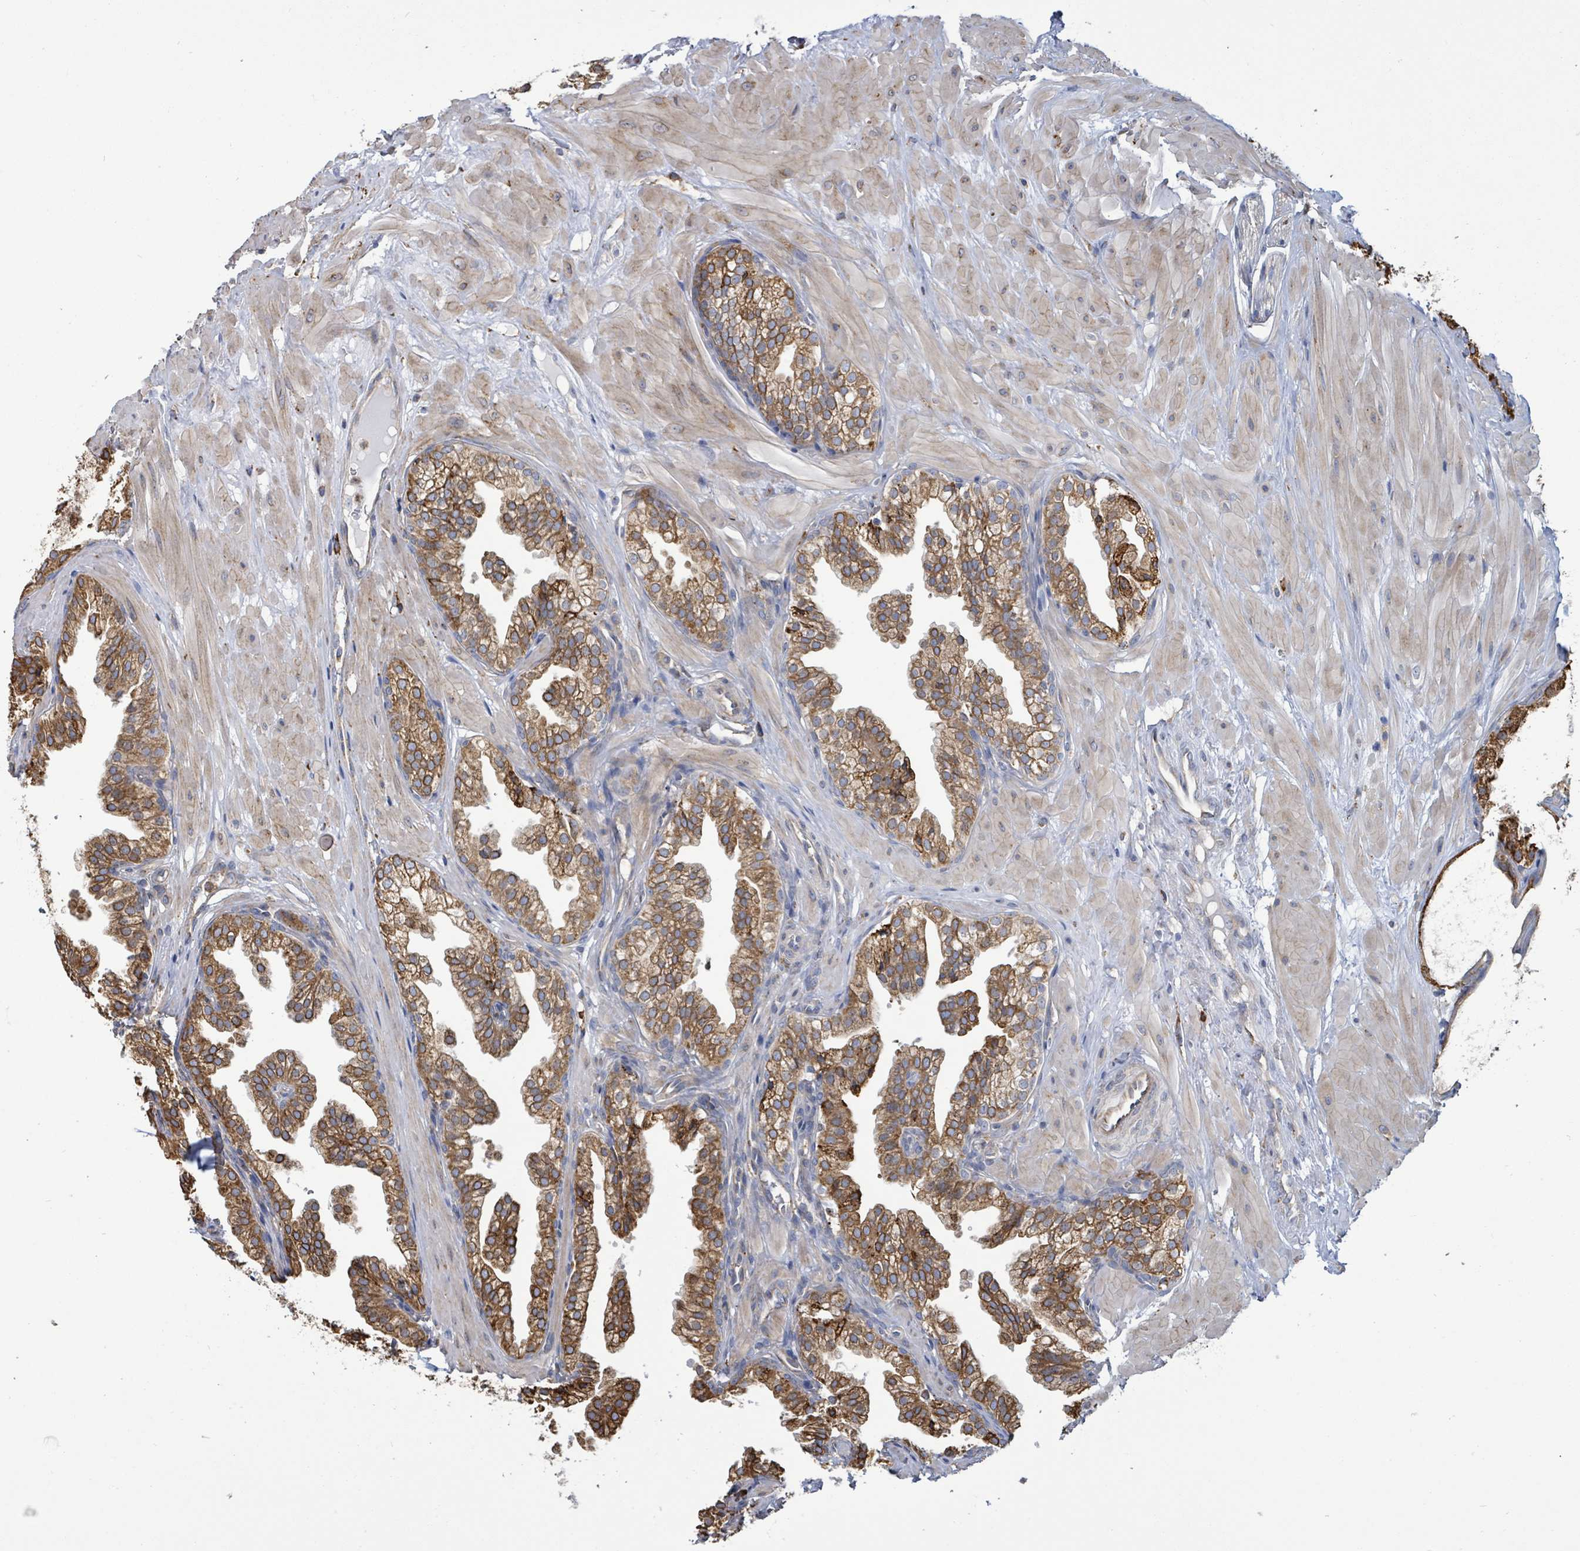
{"staining": {"intensity": "strong", "quantity": ">75%", "location": "cytoplasmic/membranous"}, "tissue": "prostate", "cell_type": "Glandular cells", "image_type": "normal", "snomed": [{"axis": "morphology", "description": "Normal tissue, NOS"}, {"axis": "topography", "description": "Prostate"}, {"axis": "topography", "description": "Peripheral nerve tissue"}], "caption": "Immunohistochemistry staining of unremarkable prostate, which reveals high levels of strong cytoplasmic/membranous expression in approximately >75% of glandular cells indicating strong cytoplasmic/membranous protein staining. The staining was performed using DAB (3,3'-diaminobenzidine) (brown) for protein detection and nuclei were counterstained in hematoxylin (blue).", "gene": "RFPL4AL1", "patient": {"sex": "male", "age": 55}}